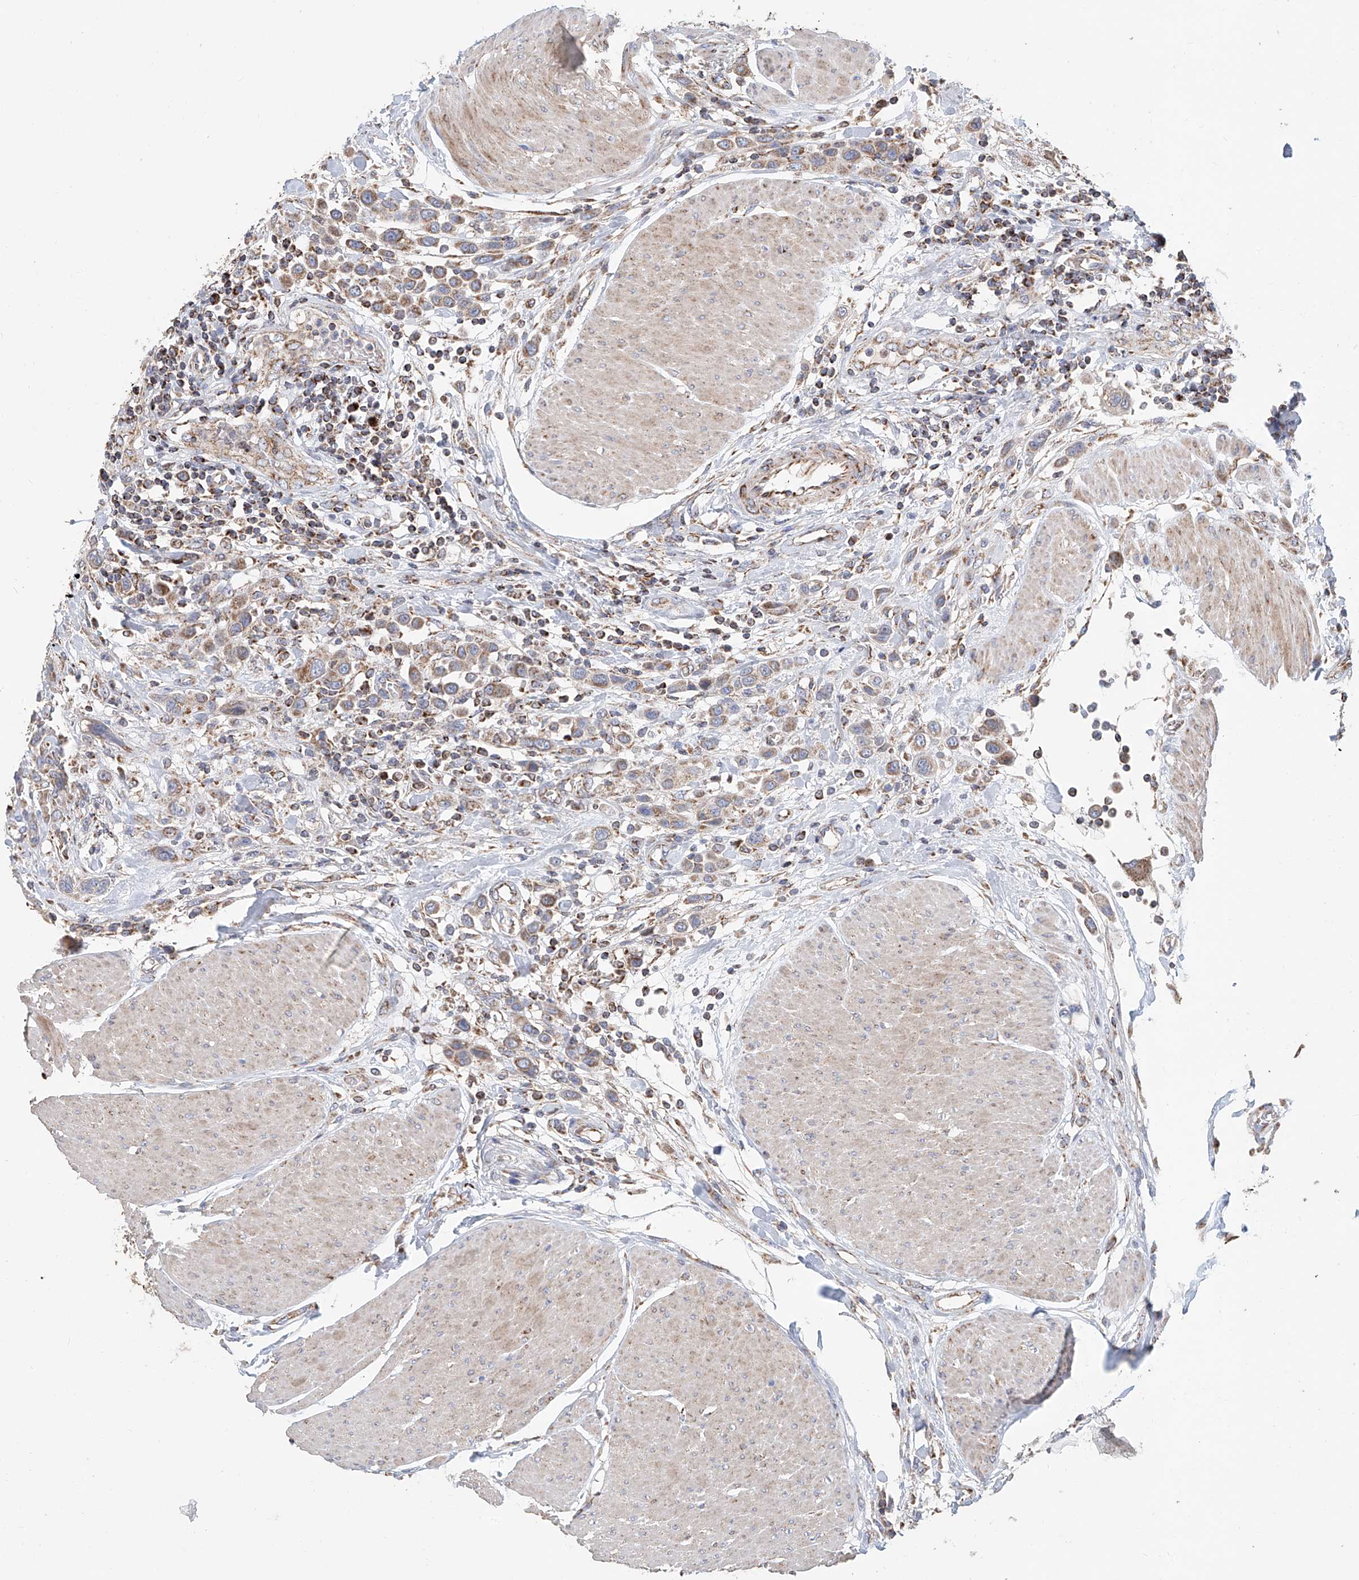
{"staining": {"intensity": "weak", "quantity": "25%-75%", "location": "cytoplasmic/membranous"}, "tissue": "urothelial cancer", "cell_type": "Tumor cells", "image_type": "cancer", "snomed": [{"axis": "morphology", "description": "Urothelial carcinoma, High grade"}, {"axis": "topography", "description": "Urinary bladder"}], "caption": "Urothelial cancer stained with DAB immunohistochemistry displays low levels of weak cytoplasmic/membranous staining in approximately 25%-75% of tumor cells. Nuclei are stained in blue.", "gene": "MCL1", "patient": {"sex": "male", "age": 50}}